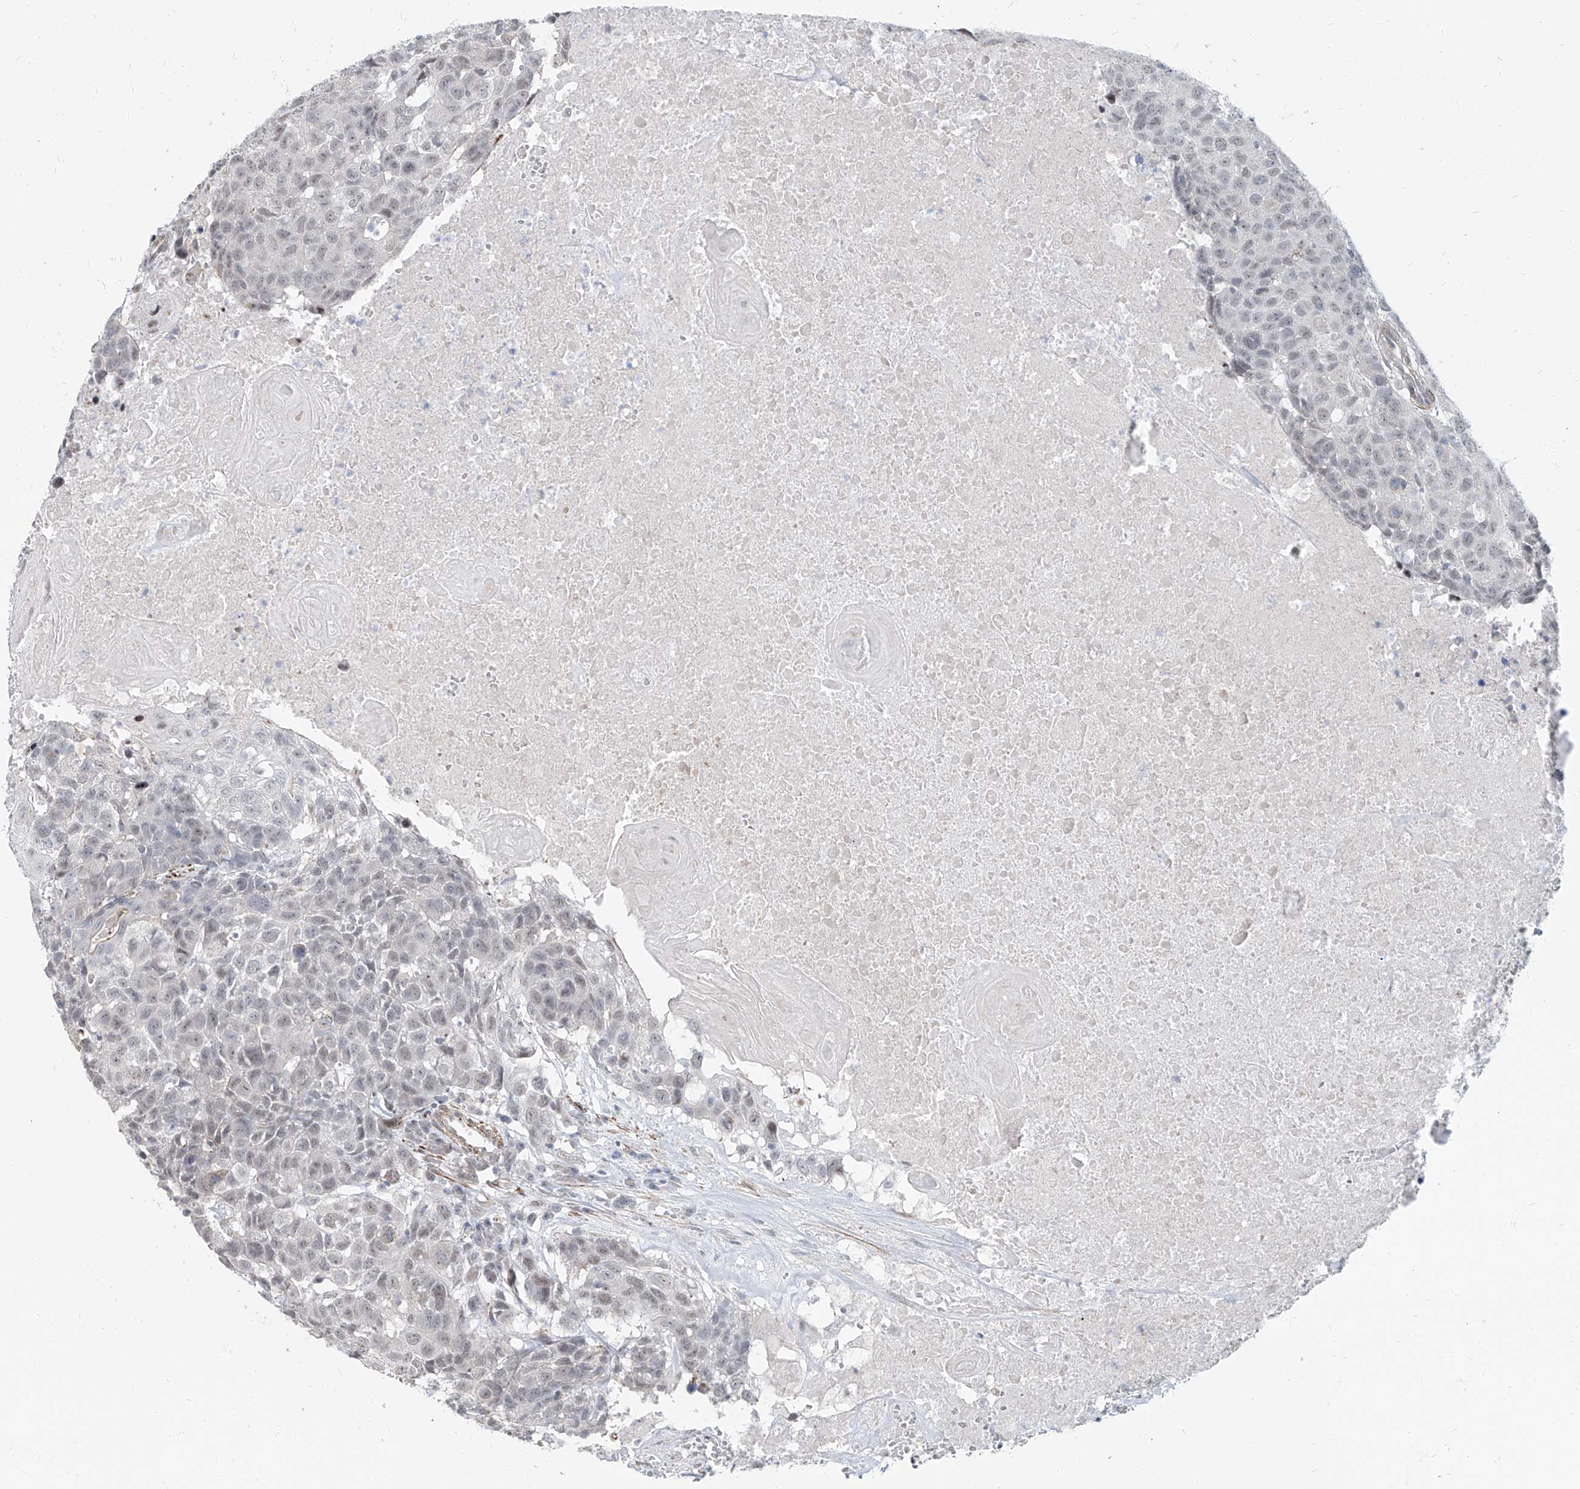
{"staining": {"intensity": "weak", "quantity": "<25%", "location": "nuclear"}, "tissue": "head and neck cancer", "cell_type": "Tumor cells", "image_type": "cancer", "snomed": [{"axis": "morphology", "description": "Squamous cell carcinoma, NOS"}, {"axis": "topography", "description": "Head-Neck"}], "caption": "Tumor cells are negative for protein expression in human squamous cell carcinoma (head and neck).", "gene": "TXLNB", "patient": {"sex": "male", "age": 66}}